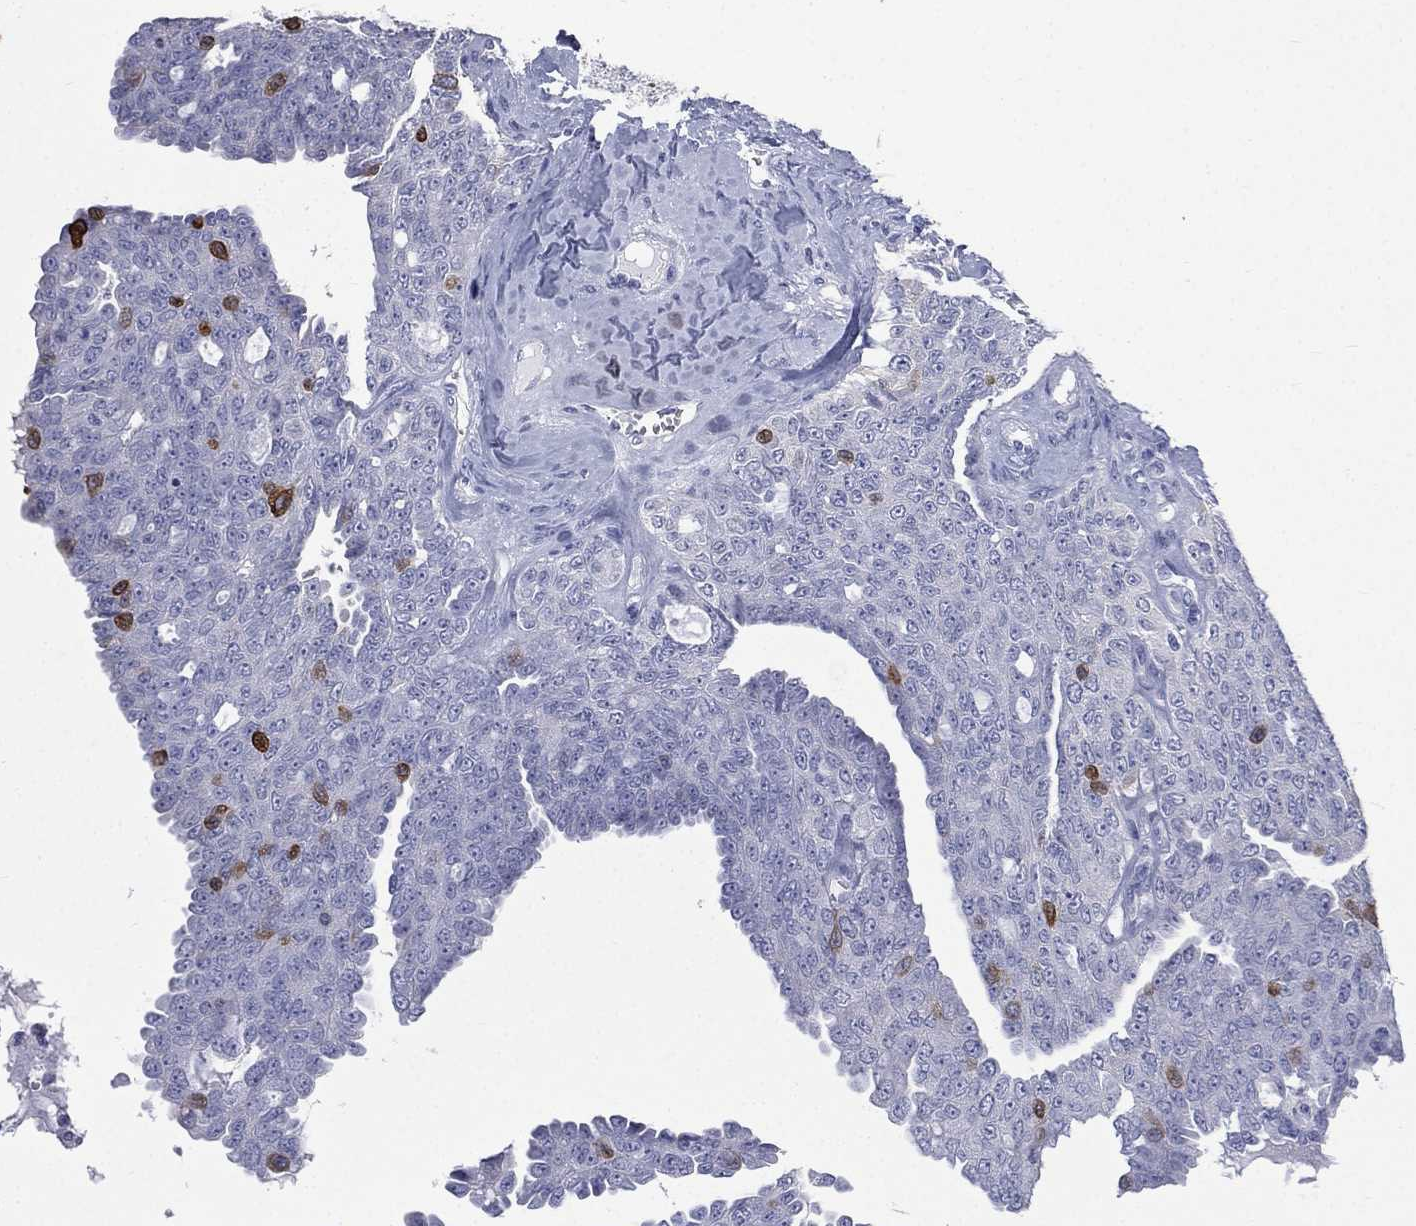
{"staining": {"intensity": "negative", "quantity": "none", "location": "none"}, "tissue": "ovarian cancer", "cell_type": "Tumor cells", "image_type": "cancer", "snomed": [{"axis": "morphology", "description": "Cystadenocarcinoma, serous, NOS"}, {"axis": "topography", "description": "Ovary"}], "caption": "This is an immunohistochemistry (IHC) micrograph of human serous cystadenocarcinoma (ovarian). There is no positivity in tumor cells.", "gene": "CES2", "patient": {"sex": "female", "age": 71}}